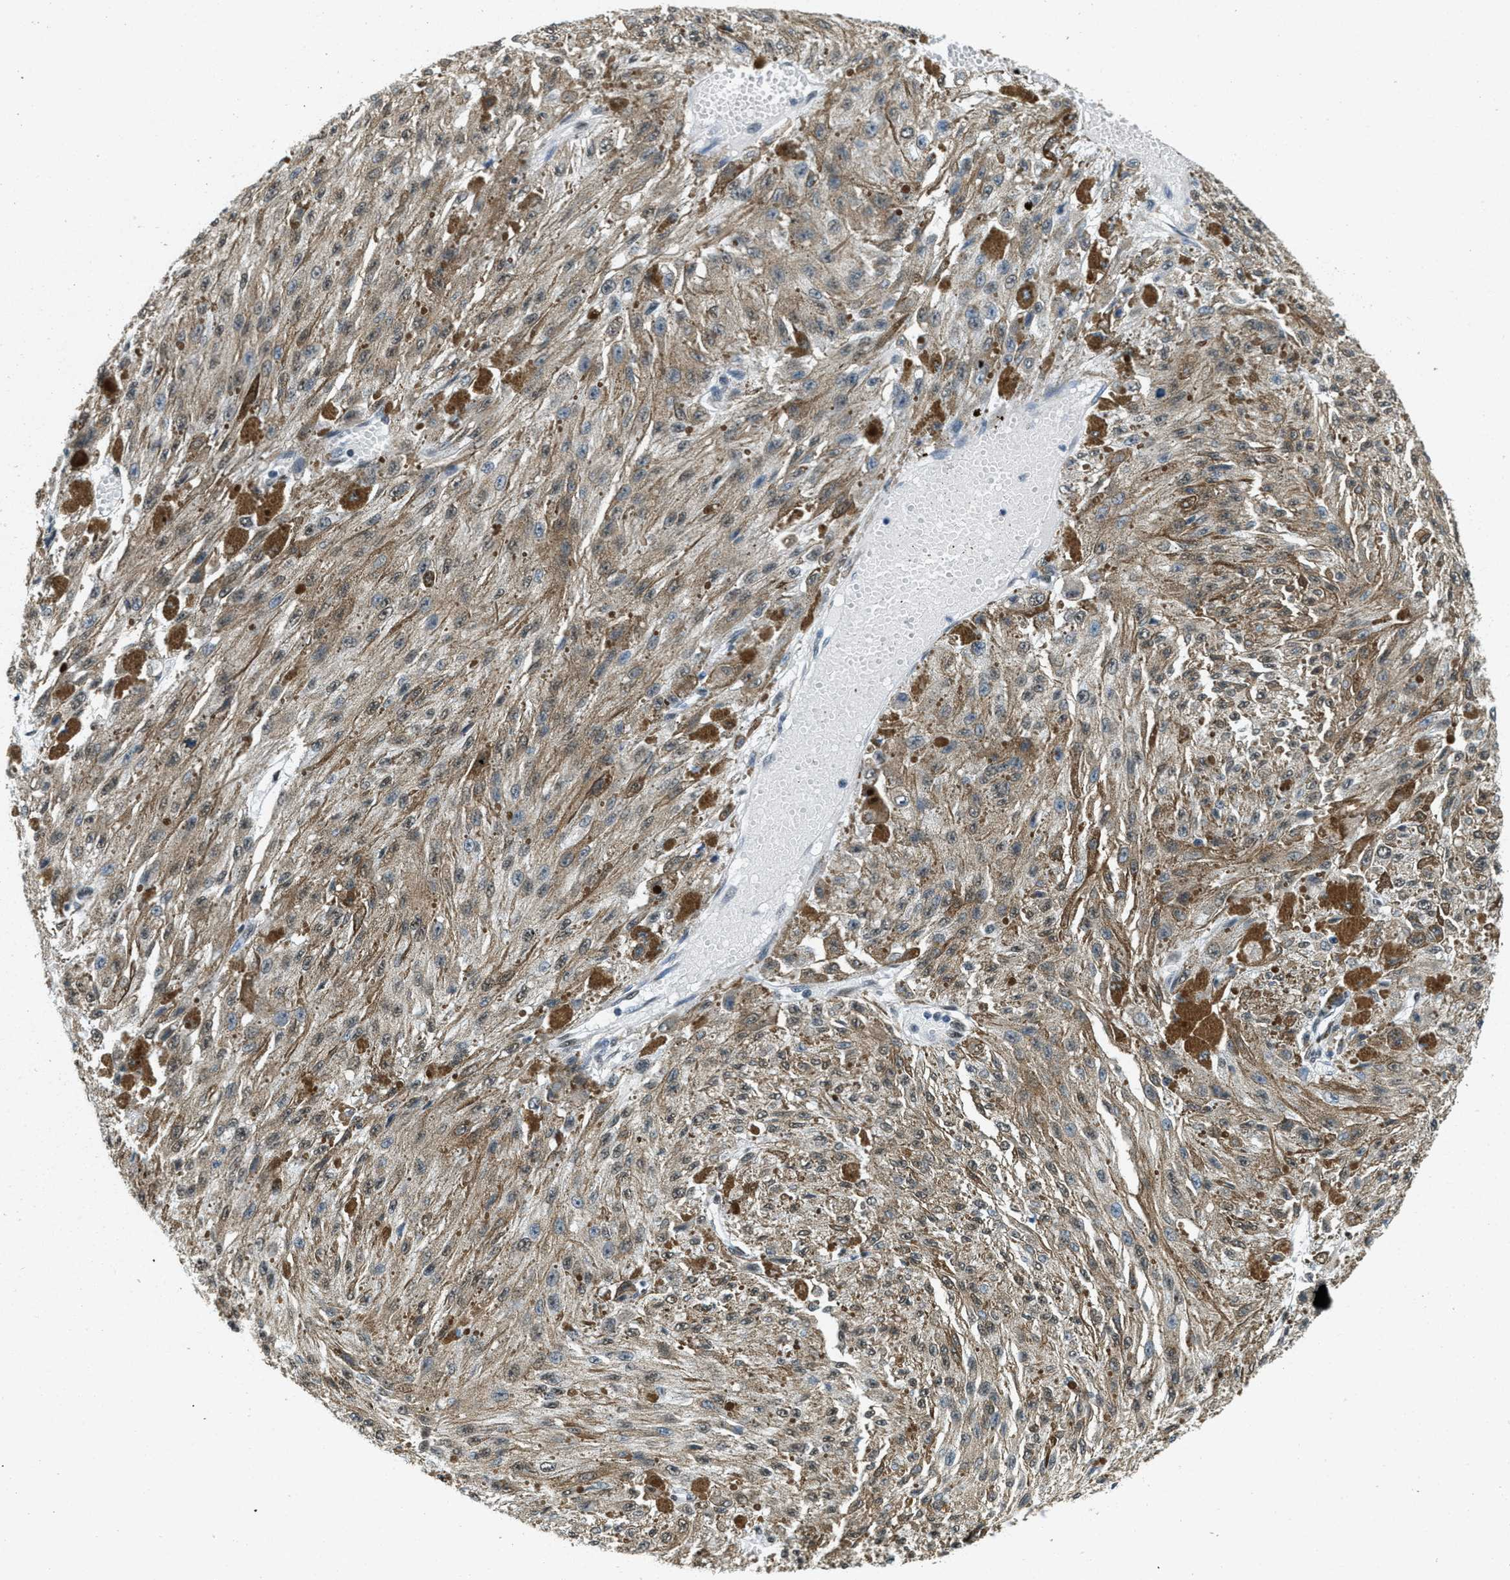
{"staining": {"intensity": "weak", "quantity": ">75%", "location": "cytoplasmic/membranous"}, "tissue": "melanoma", "cell_type": "Tumor cells", "image_type": "cancer", "snomed": [{"axis": "morphology", "description": "Malignant melanoma, NOS"}, {"axis": "topography", "description": "Other"}], "caption": "Malignant melanoma stained for a protein shows weak cytoplasmic/membranous positivity in tumor cells.", "gene": "TOMM70", "patient": {"sex": "male", "age": 79}}